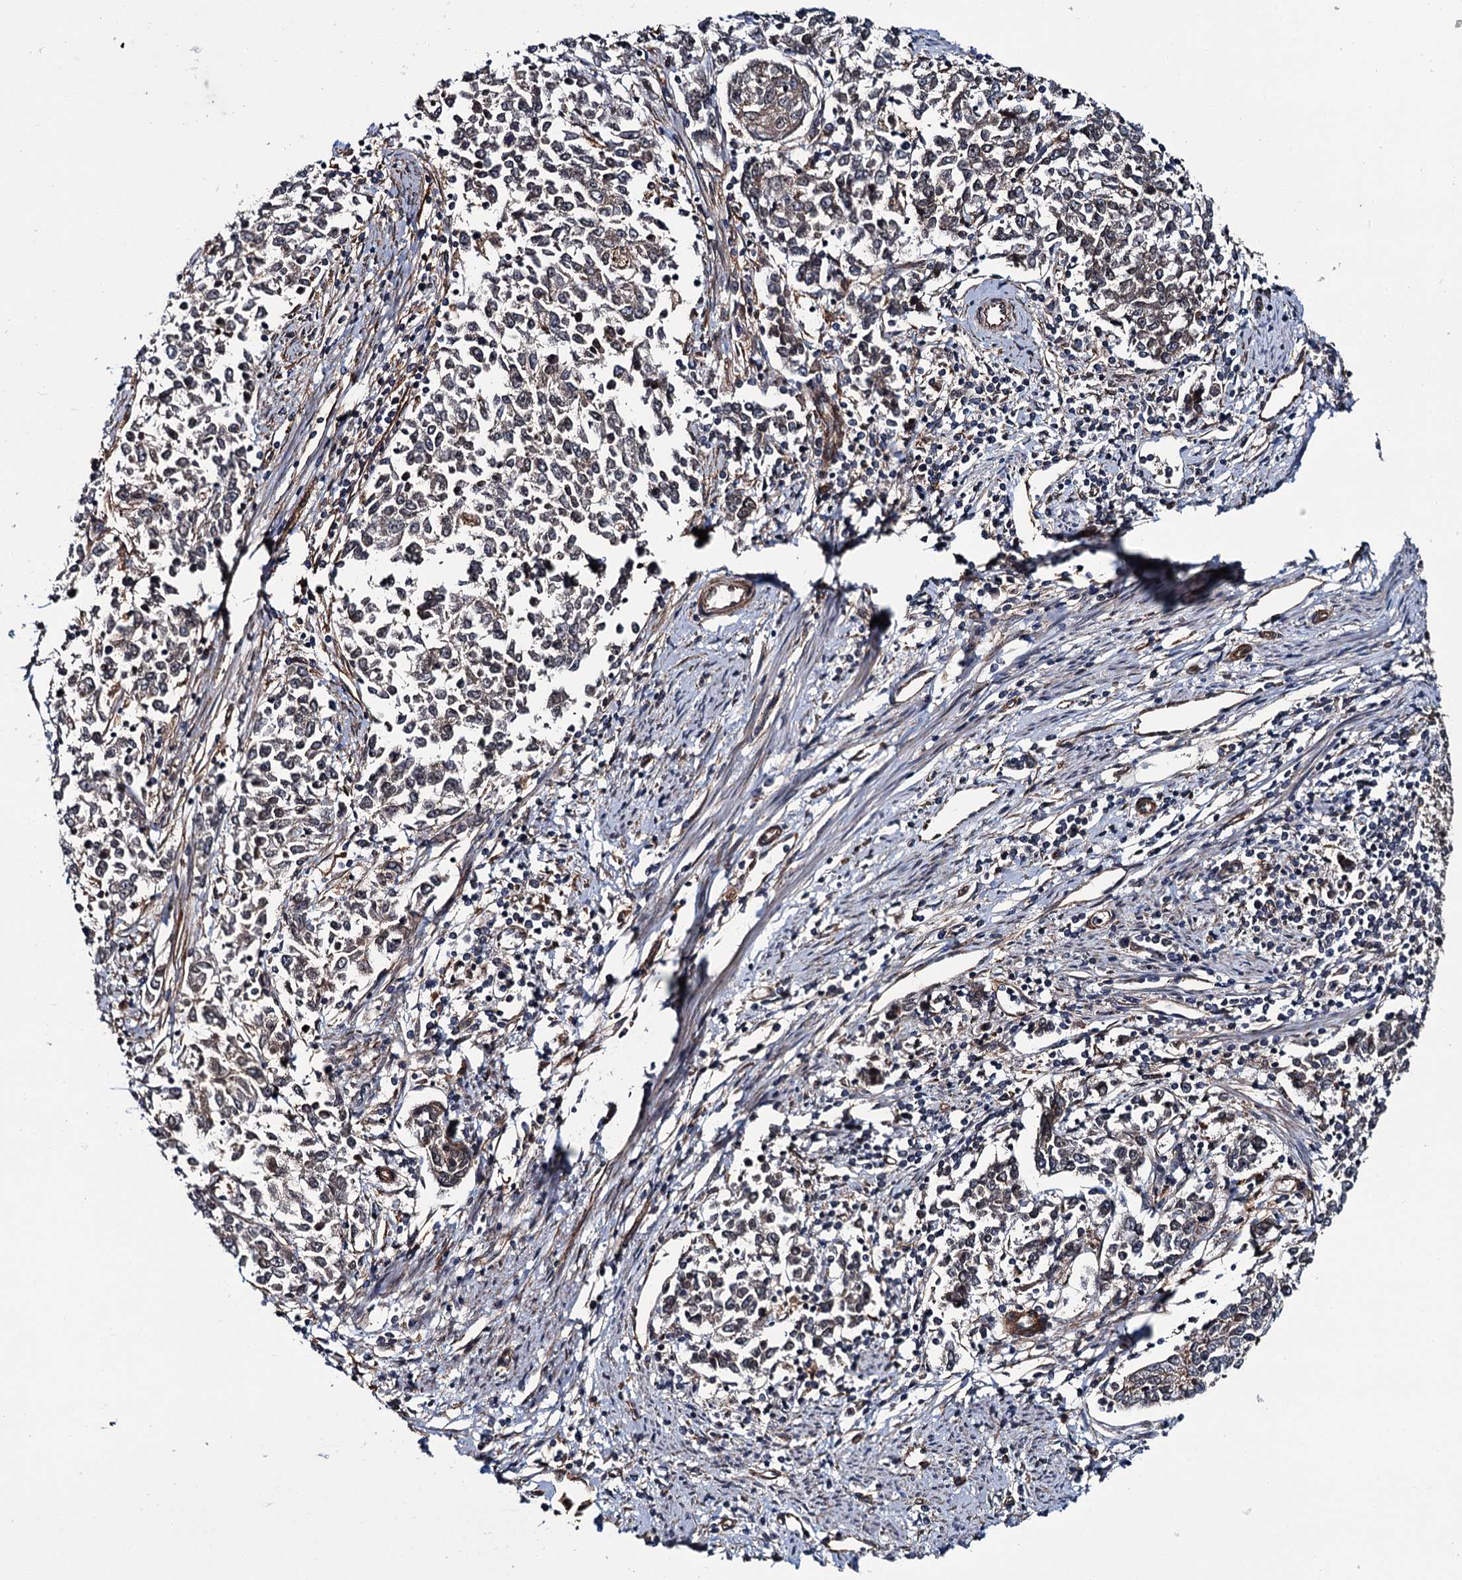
{"staining": {"intensity": "weak", "quantity": "<25%", "location": "cytoplasmic/membranous"}, "tissue": "endometrial cancer", "cell_type": "Tumor cells", "image_type": "cancer", "snomed": [{"axis": "morphology", "description": "Adenocarcinoma, NOS"}, {"axis": "topography", "description": "Endometrium"}], "caption": "Immunohistochemistry (IHC) micrograph of endometrial adenocarcinoma stained for a protein (brown), which demonstrates no positivity in tumor cells. (DAB (3,3'-diaminobenzidine) immunohistochemistry (IHC) with hematoxylin counter stain).", "gene": "ZFYVE19", "patient": {"sex": "female", "age": 50}}